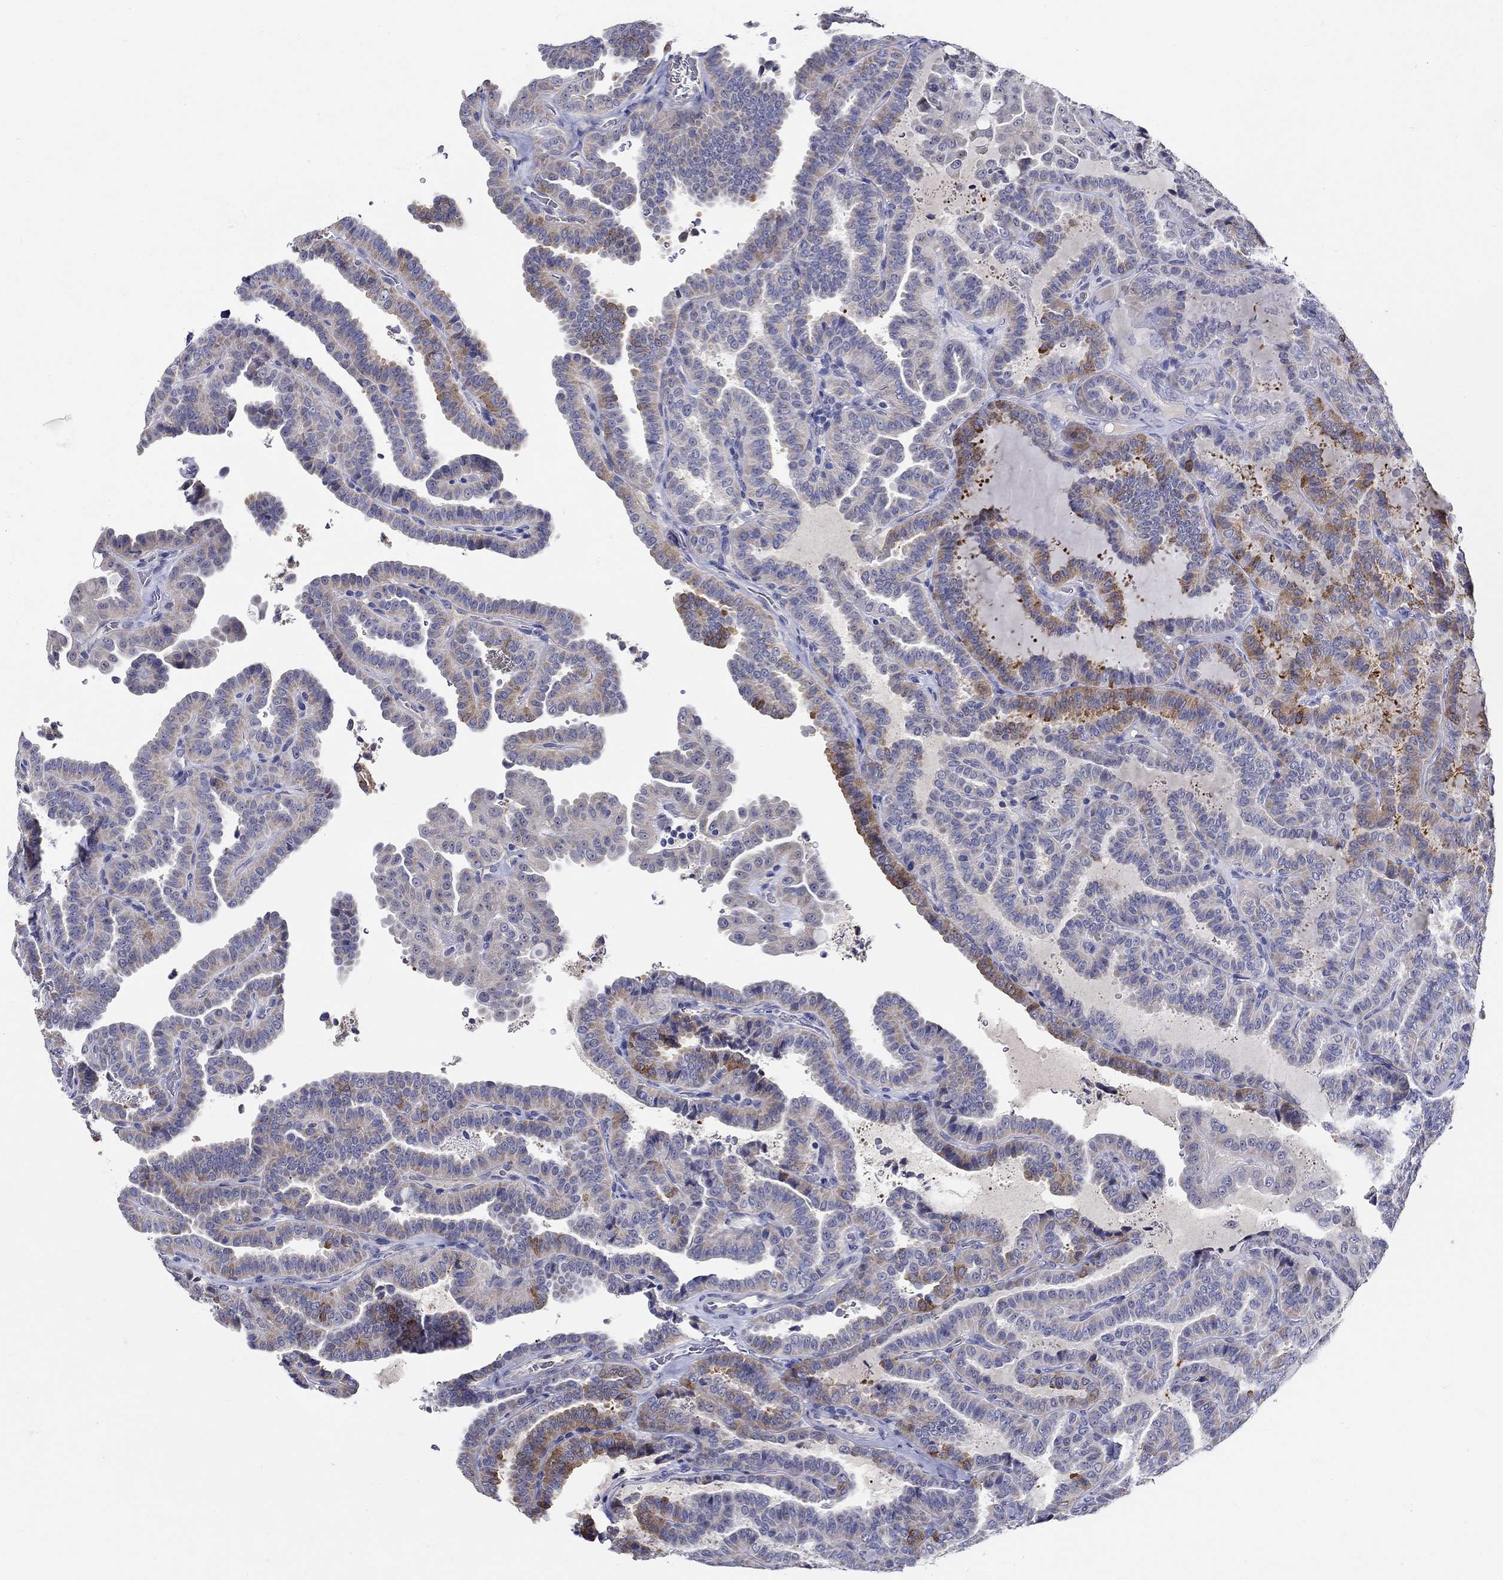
{"staining": {"intensity": "moderate", "quantity": "<25%", "location": "cytoplasmic/membranous"}, "tissue": "thyroid cancer", "cell_type": "Tumor cells", "image_type": "cancer", "snomed": [{"axis": "morphology", "description": "Papillary adenocarcinoma, NOS"}, {"axis": "topography", "description": "Thyroid gland"}], "caption": "High-power microscopy captured an immunohistochemistry photomicrograph of papillary adenocarcinoma (thyroid), revealing moderate cytoplasmic/membranous expression in approximately <25% of tumor cells.", "gene": "SLC30A3", "patient": {"sex": "female", "age": 39}}